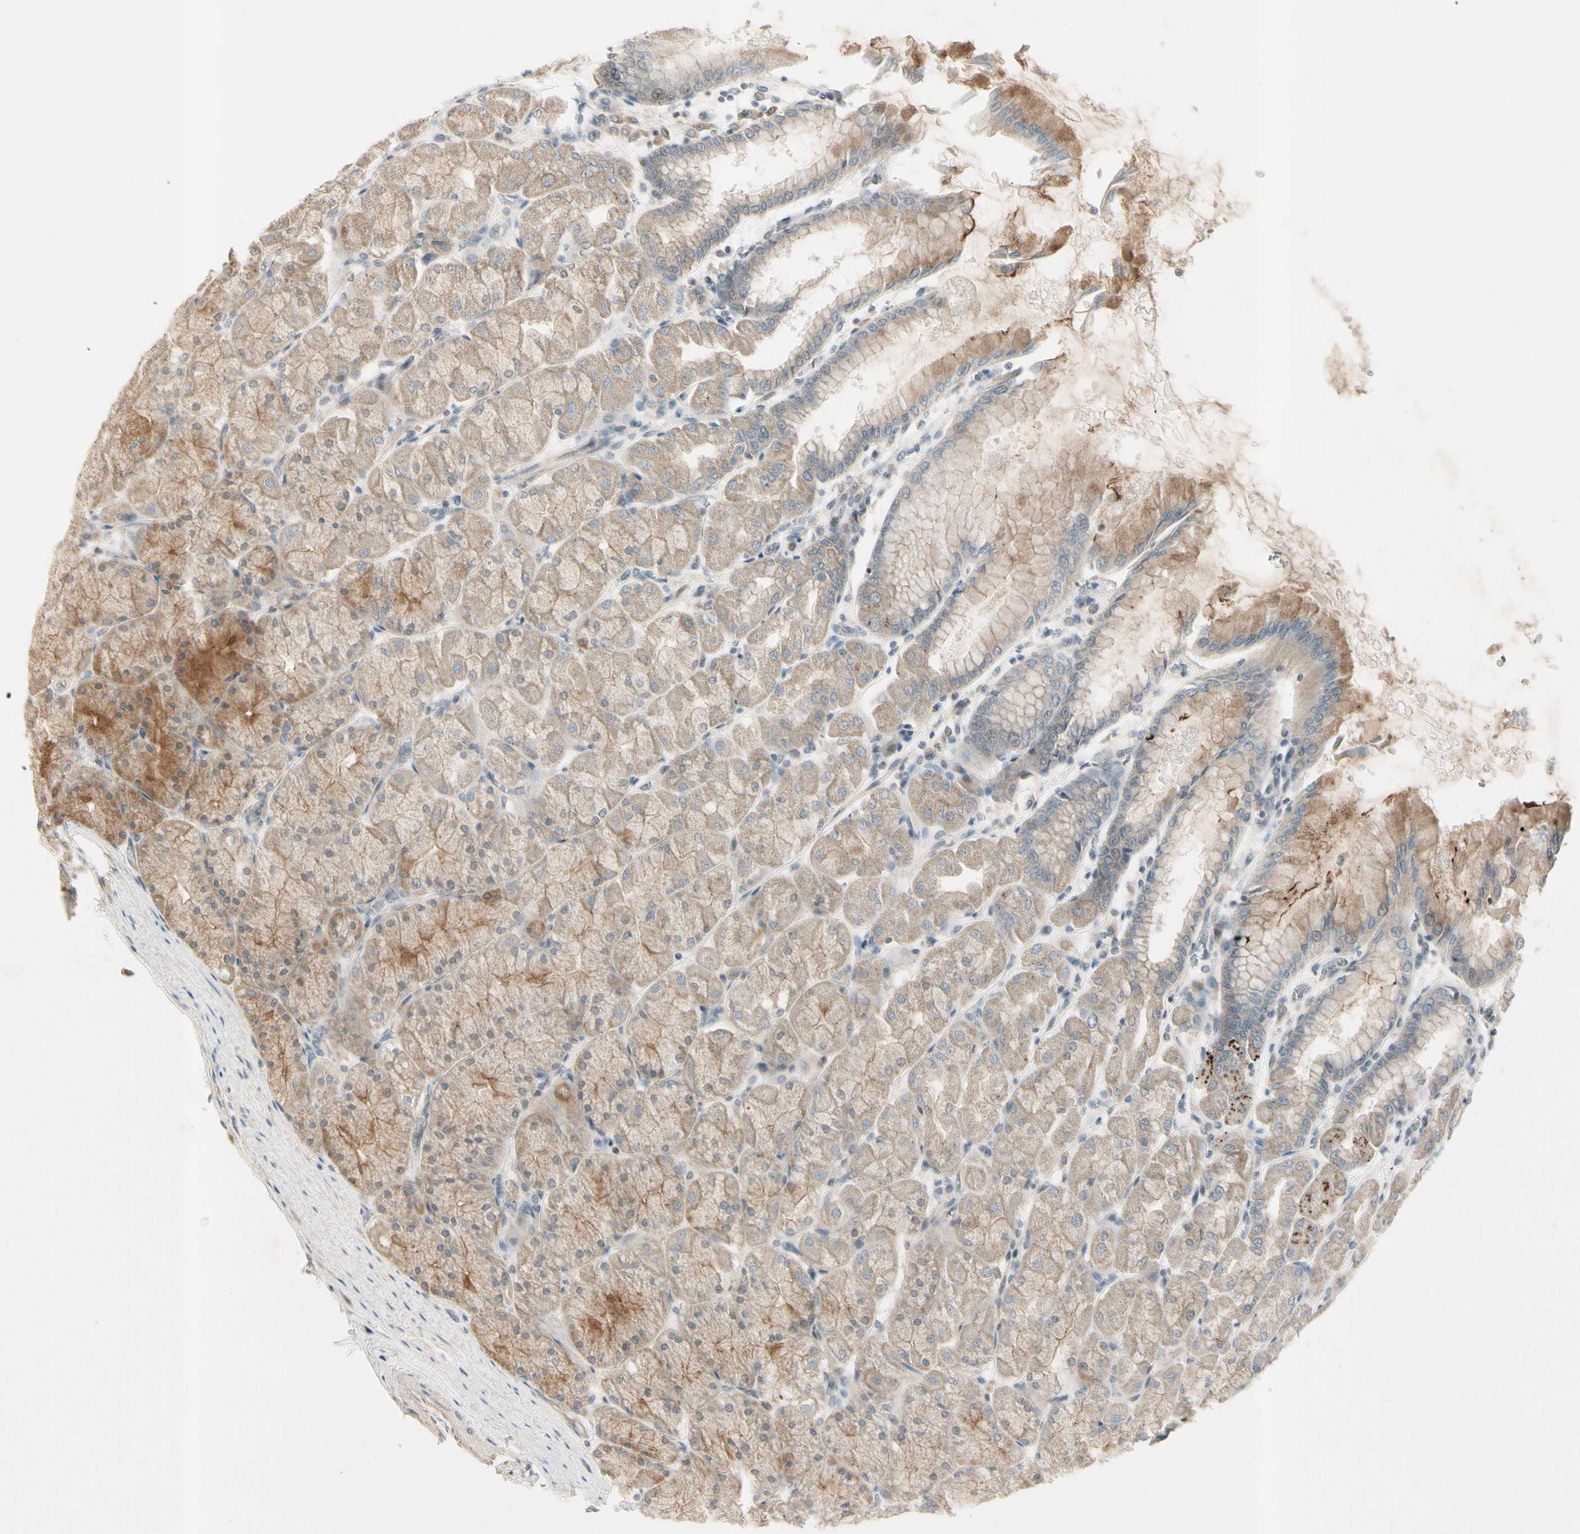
{"staining": {"intensity": "weak", "quantity": ">75%", "location": "cytoplasmic/membranous"}, "tissue": "stomach", "cell_type": "Glandular cells", "image_type": "normal", "snomed": [{"axis": "morphology", "description": "Normal tissue, NOS"}, {"axis": "topography", "description": "Stomach, upper"}], "caption": "Benign stomach was stained to show a protein in brown. There is low levels of weak cytoplasmic/membranous positivity in about >75% of glandular cells.", "gene": "ICAM5", "patient": {"sex": "female", "age": 56}}